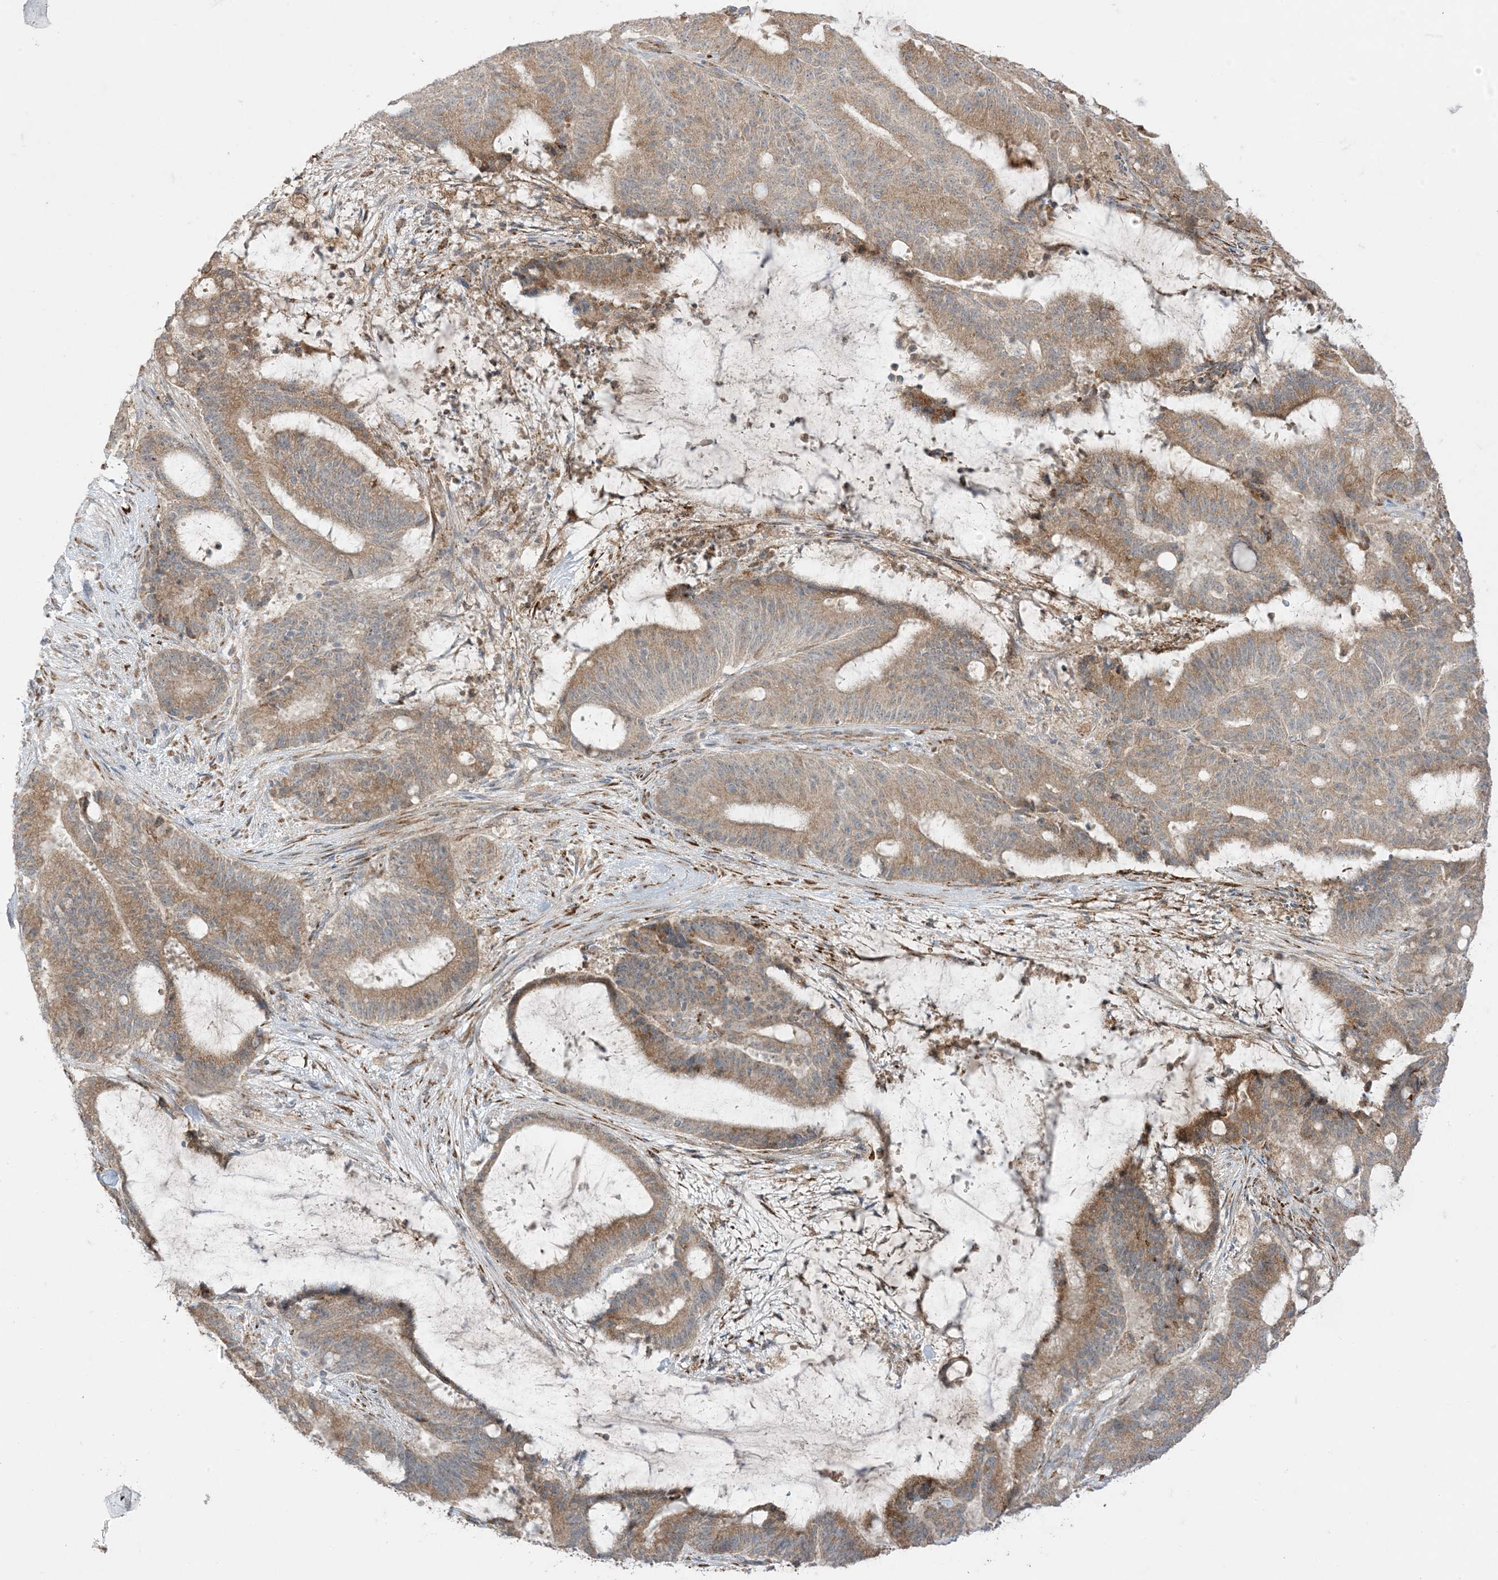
{"staining": {"intensity": "moderate", "quantity": ">75%", "location": "cytoplasmic/membranous"}, "tissue": "liver cancer", "cell_type": "Tumor cells", "image_type": "cancer", "snomed": [{"axis": "morphology", "description": "Normal tissue, NOS"}, {"axis": "morphology", "description": "Cholangiocarcinoma"}, {"axis": "topography", "description": "Liver"}, {"axis": "topography", "description": "Peripheral nerve tissue"}], "caption": "This image demonstrates IHC staining of human liver cholangiocarcinoma, with medium moderate cytoplasmic/membranous expression in about >75% of tumor cells.", "gene": "ODC1", "patient": {"sex": "female", "age": 73}}